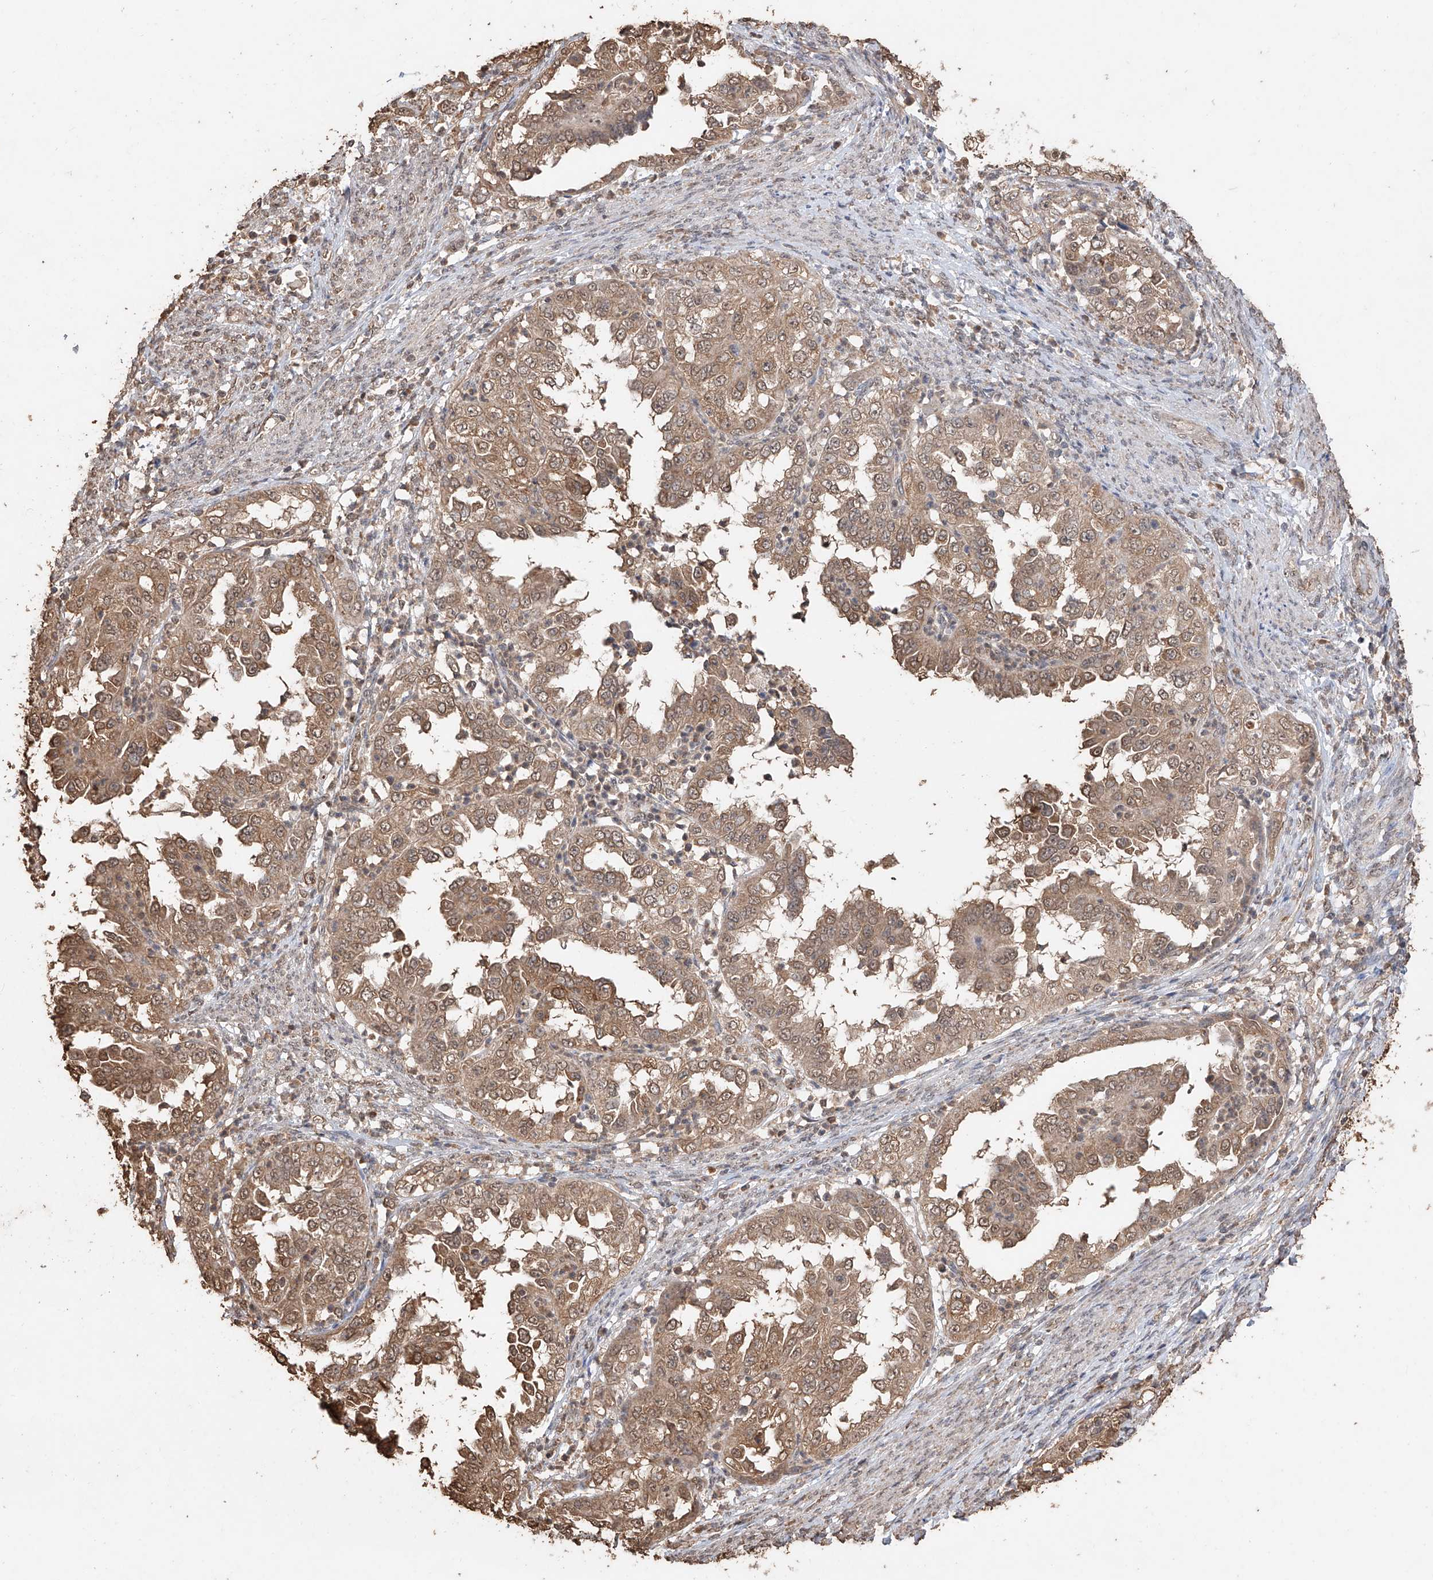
{"staining": {"intensity": "moderate", "quantity": ">75%", "location": "cytoplasmic/membranous,nuclear"}, "tissue": "endometrial cancer", "cell_type": "Tumor cells", "image_type": "cancer", "snomed": [{"axis": "morphology", "description": "Adenocarcinoma, NOS"}, {"axis": "topography", "description": "Endometrium"}], "caption": "Endometrial cancer was stained to show a protein in brown. There is medium levels of moderate cytoplasmic/membranous and nuclear positivity in approximately >75% of tumor cells.", "gene": "ELOVL1", "patient": {"sex": "female", "age": 85}}